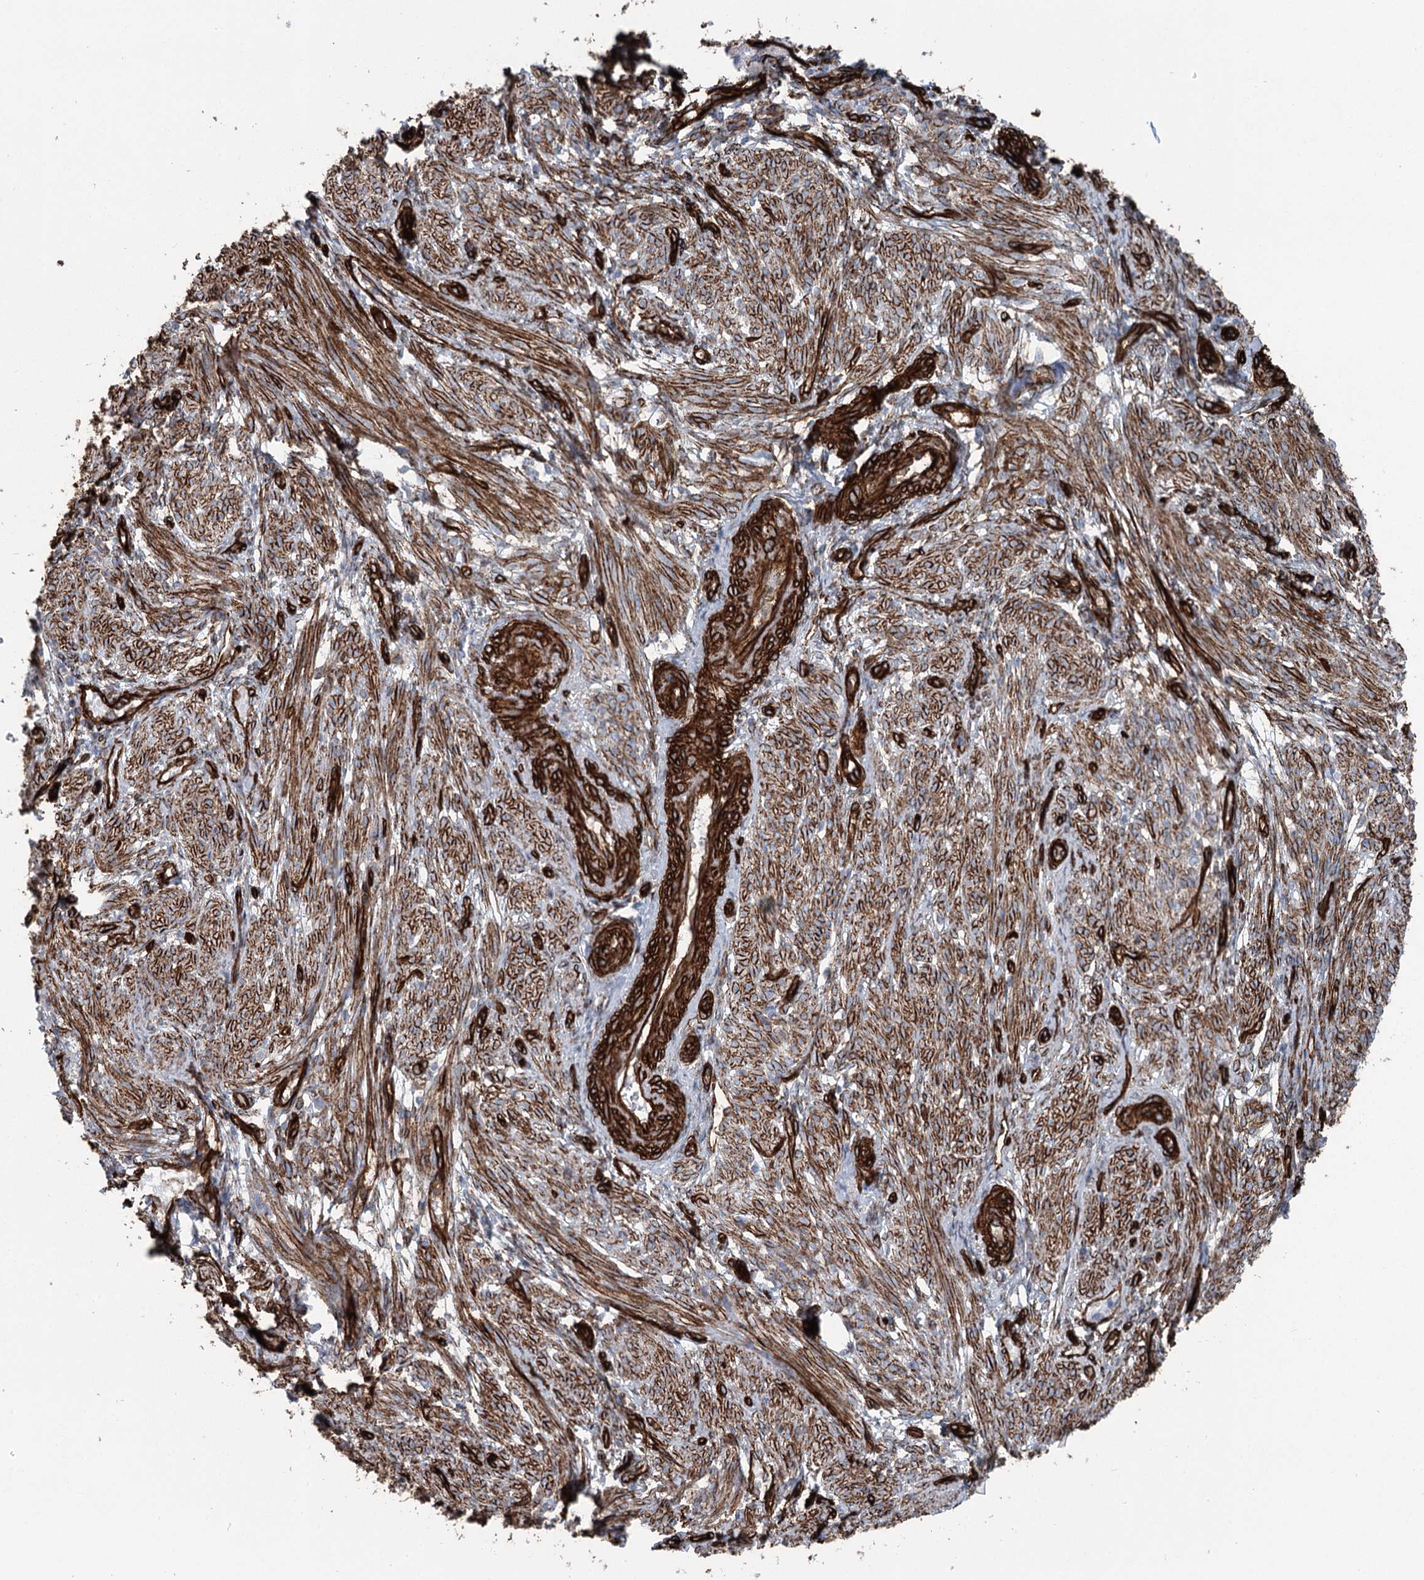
{"staining": {"intensity": "strong", "quantity": ">75%", "location": "cytoplasmic/membranous"}, "tissue": "smooth muscle", "cell_type": "Smooth muscle cells", "image_type": "normal", "snomed": [{"axis": "morphology", "description": "Normal tissue, NOS"}, {"axis": "topography", "description": "Smooth muscle"}], "caption": "Human smooth muscle stained with a brown dye demonstrates strong cytoplasmic/membranous positive staining in approximately >75% of smooth muscle cells.", "gene": "IQSEC1", "patient": {"sex": "female", "age": 39}}